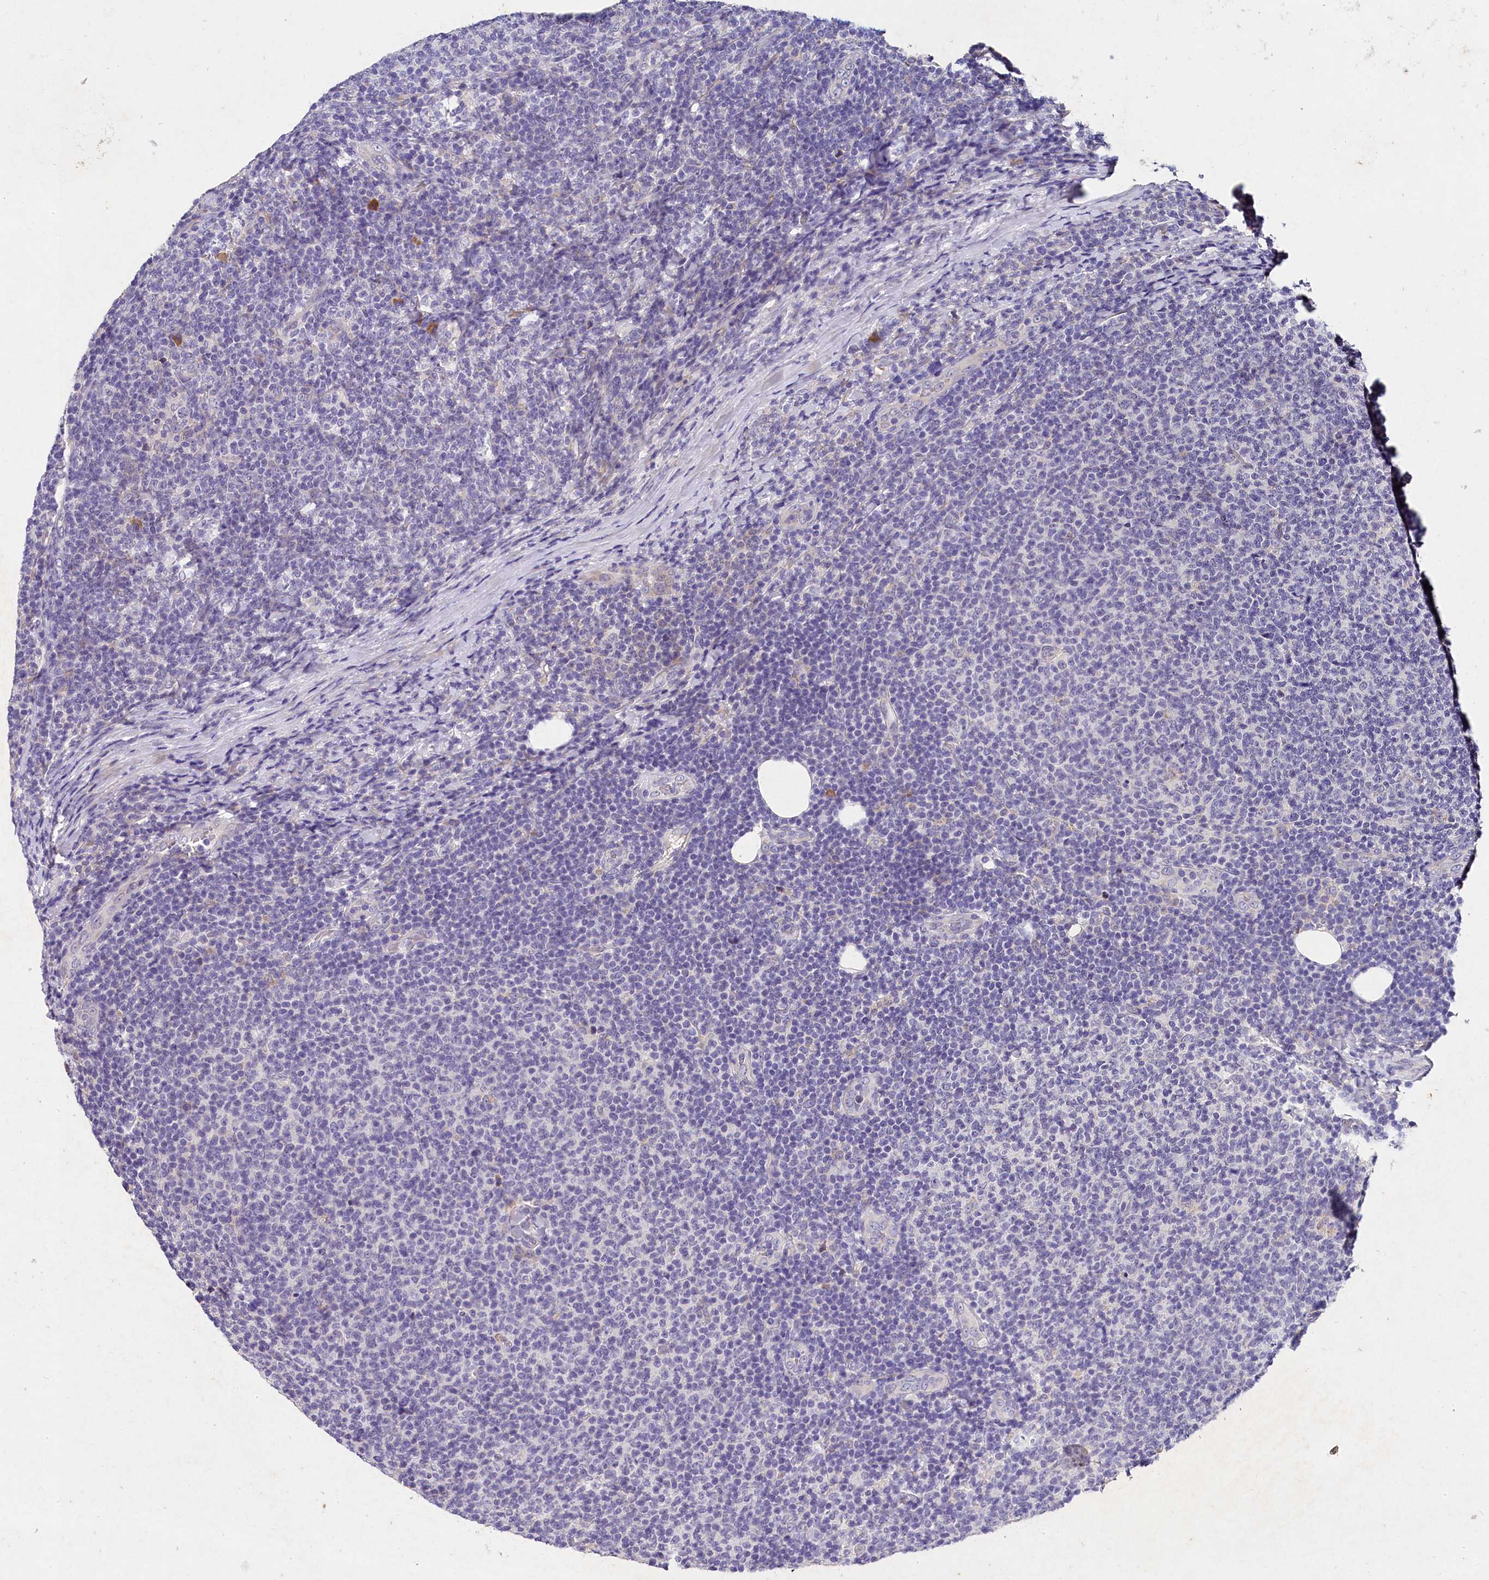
{"staining": {"intensity": "negative", "quantity": "none", "location": "none"}, "tissue": "lymphoma", "cell_type": "Tumor cells", "image_type": "cancer", "snomed": [{"axis": "morphology", "description": "Malignant lymphoma, non-Hodgkin's type, Low grade"}, {"axis": "topography", "description": "Lymph node"}], "caption": "A high-resolution image shows immunohistochemistry (IHC) staining of lymphoma, which reveals no significant positivity in tumor cells.", "gene": "ST7L", "patient": {"sex": "male", "age": 66}}